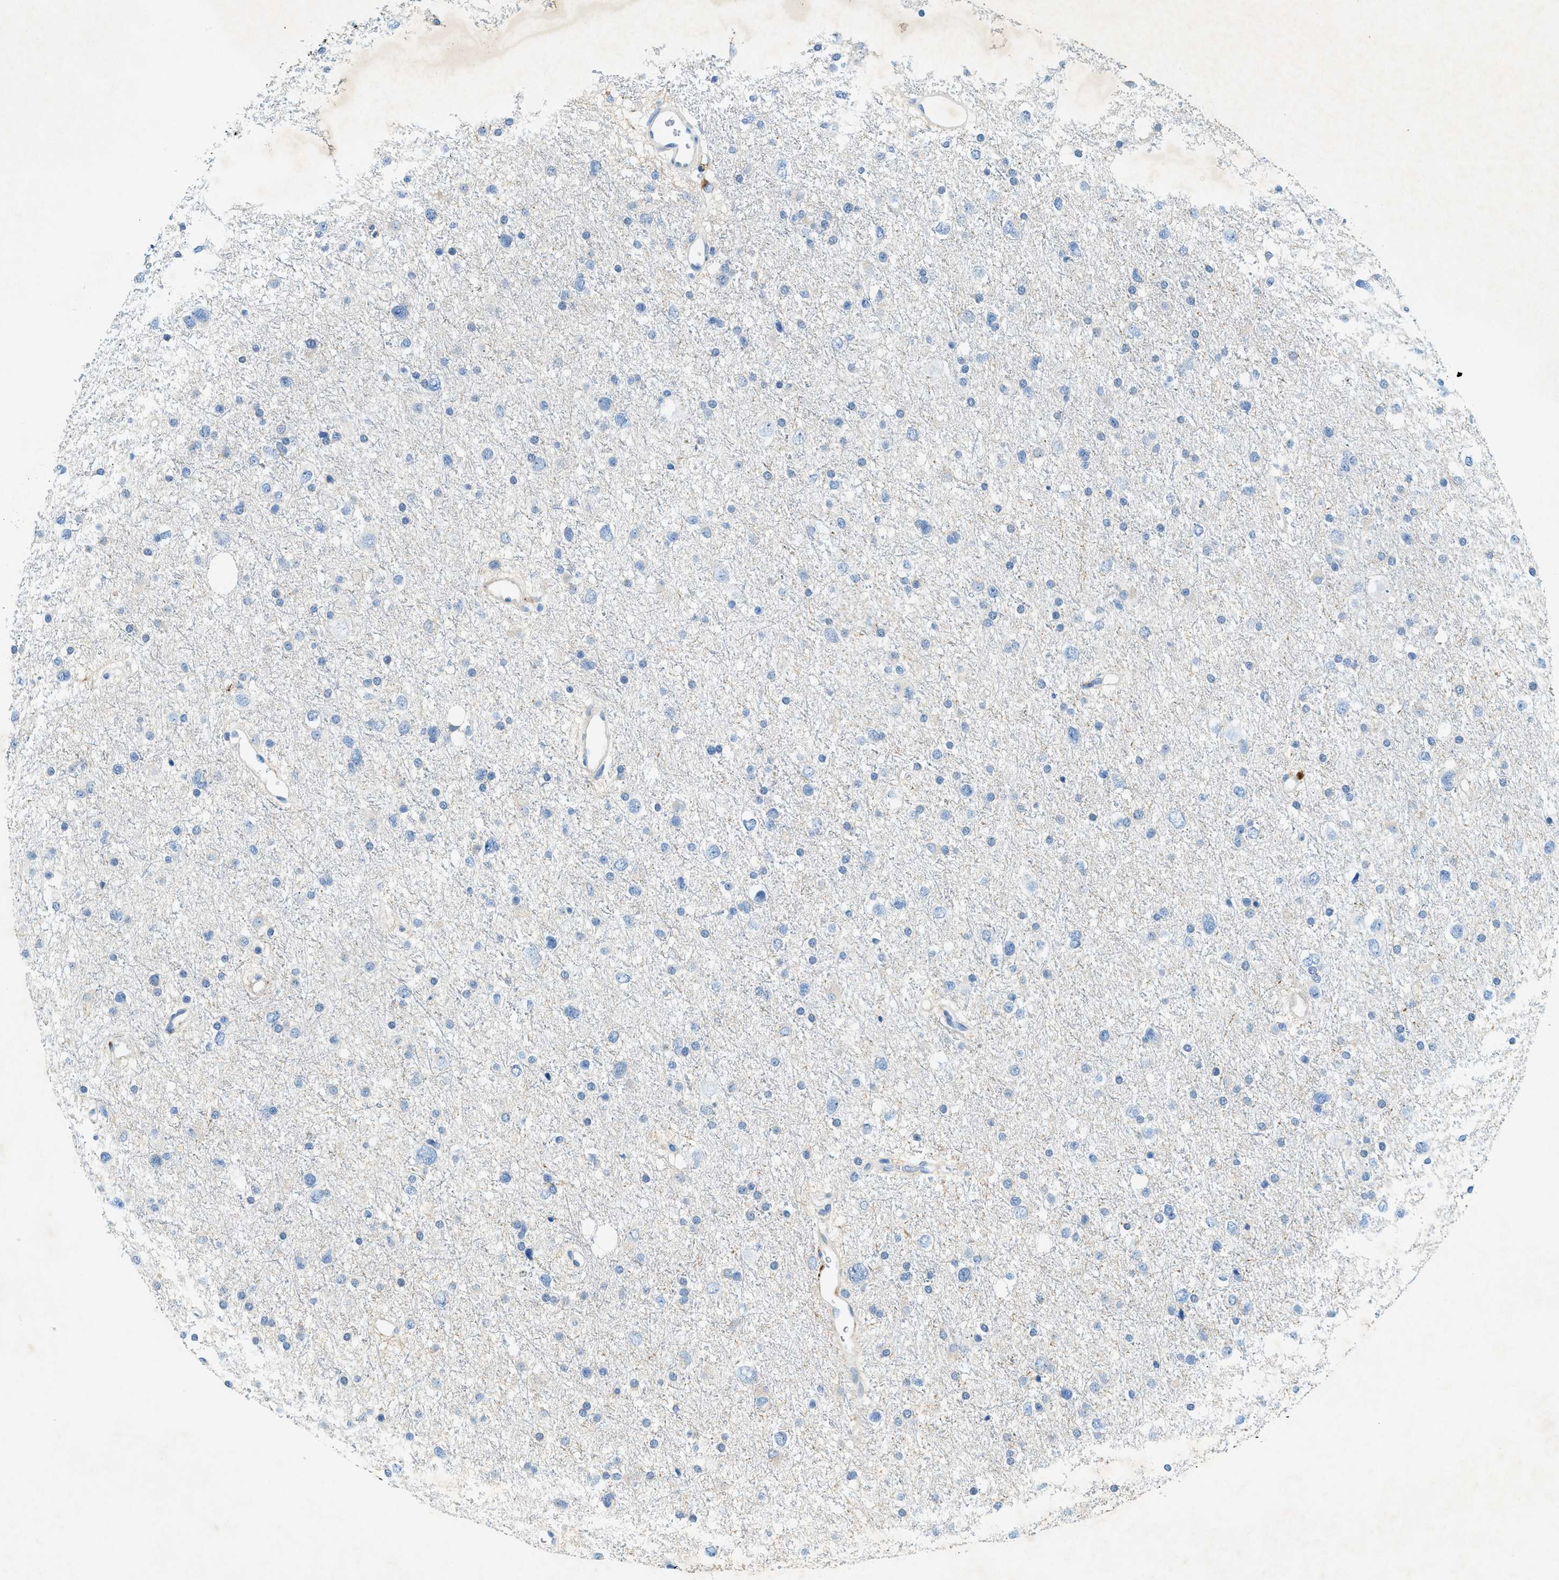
{"staining": {"intensity": "negative", "quantity": "none", "location": "none"}, "tissue": "glioma", "cell_type": "Tumor cells", "image_type": "cancer", "snomed": [{"axis": "morphology", "description": "Glioma, malignant, Low grade"}, {"axis": "topography", "description": "Brain"}], "caption": "Immunohistochemistry (IHC) image of malignant glioma (low-grade) stained for a protein (brown), which demonstrates no expression in tumor cells. (DAB immunohistochemistry (IHC) visualized using brightfield microscopy, high magnification).", "gene": "ZDHHC13", "patient": {"sex": "female", "age": 37}}